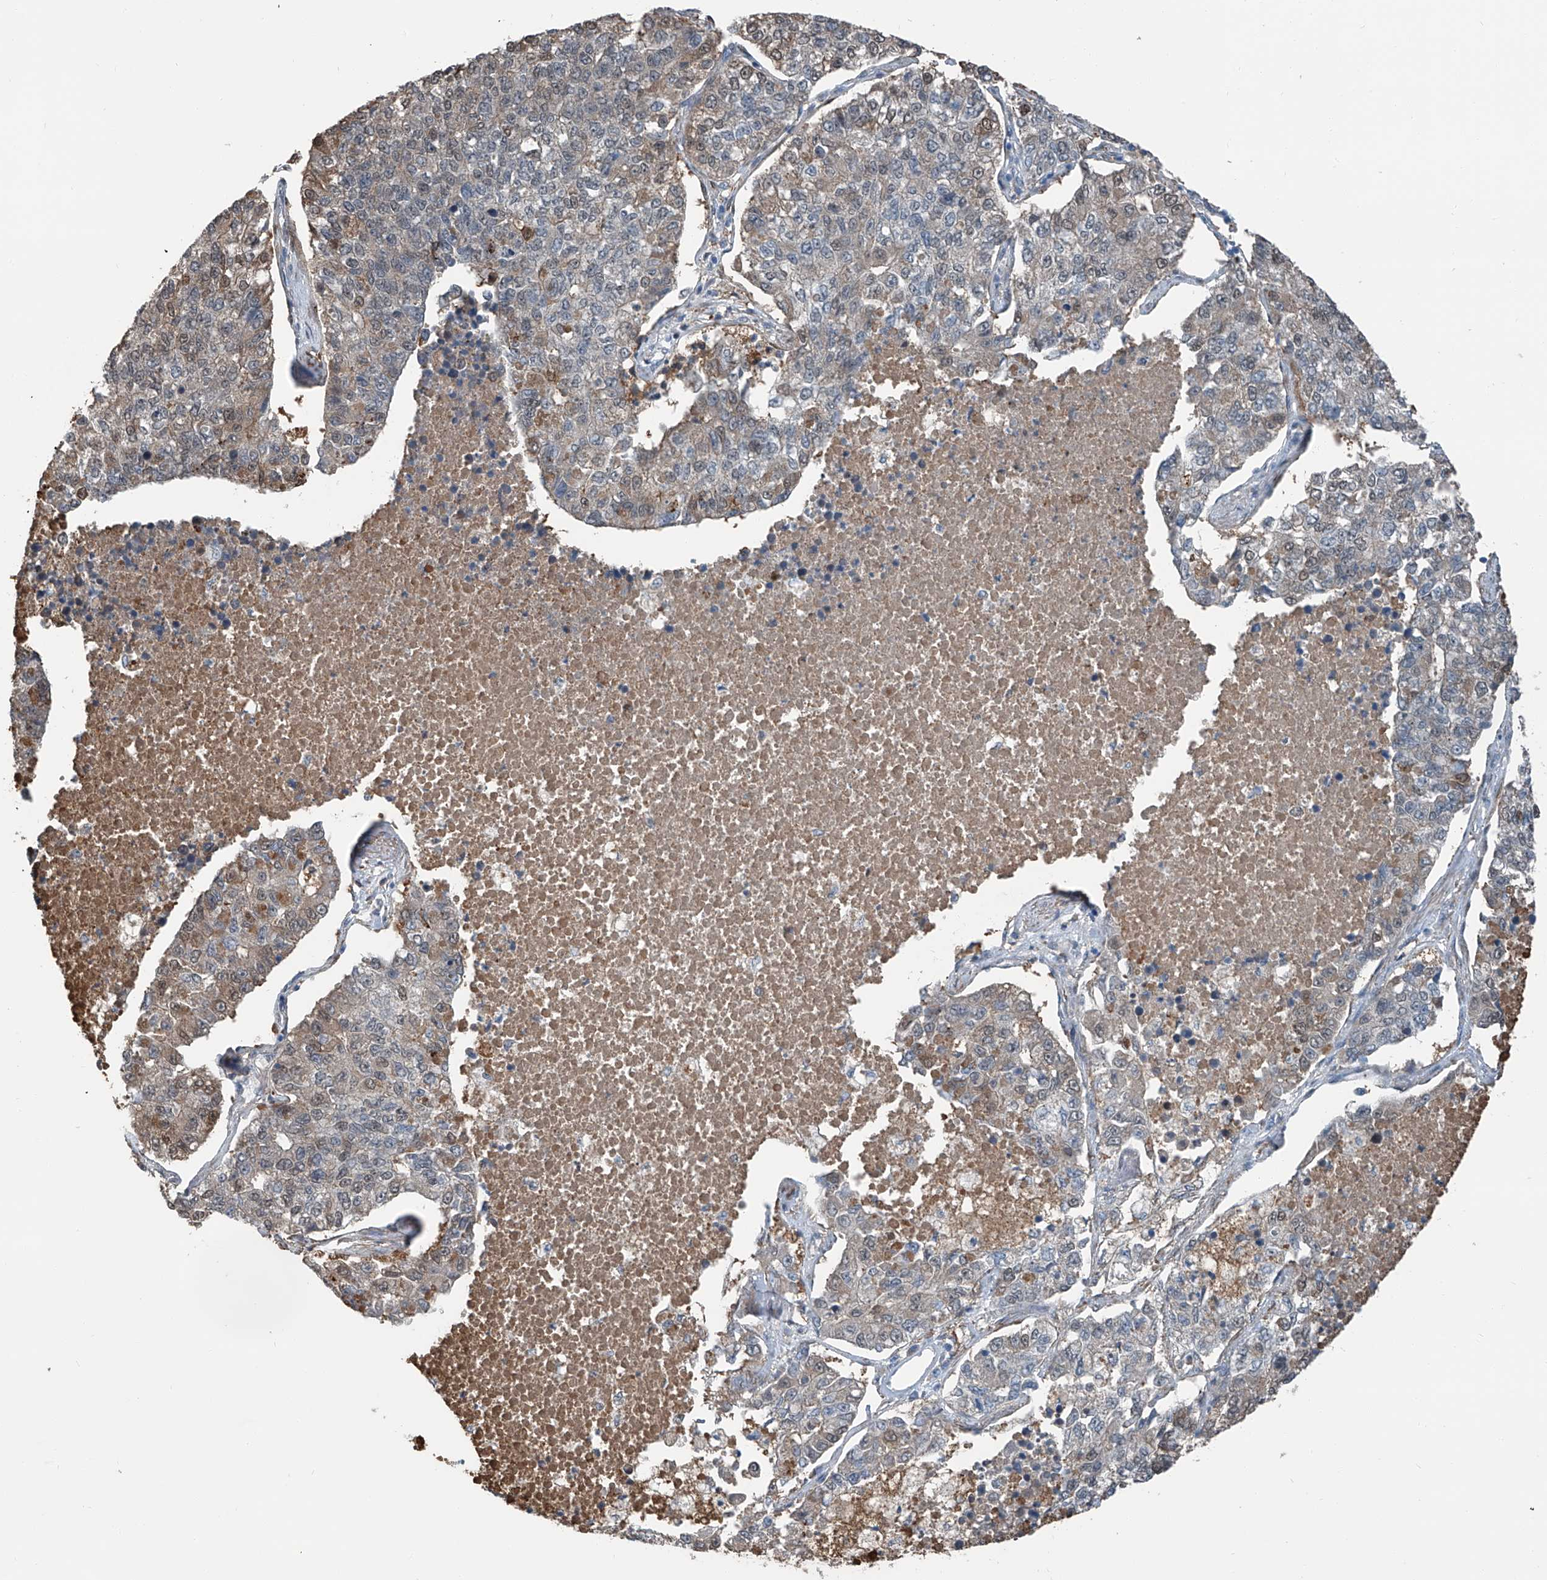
{"staining": {"intensity": "moderate", "quantity": "<25%", "location": "cytoplasmic/membranous,nuclear"}, "tissue": "lung cancer", "cell_type": "Tumor cells", "image_type": "cancer", "snomed": [{"axis": "morphology", "description": "Adenocarcinoma, NOS"}, {"axis": "topography", "description": "Lung"}], "caption": "Immunohistochemistry image of human lung cancer stained for a protein (brown), which demonstrates low levels of moderate cytoplasmic/membranous and nuclear expression in approximately <25% of tumor cells.", "gene": "HSPA6", "patient": {"sex": "male", "age": 49}}